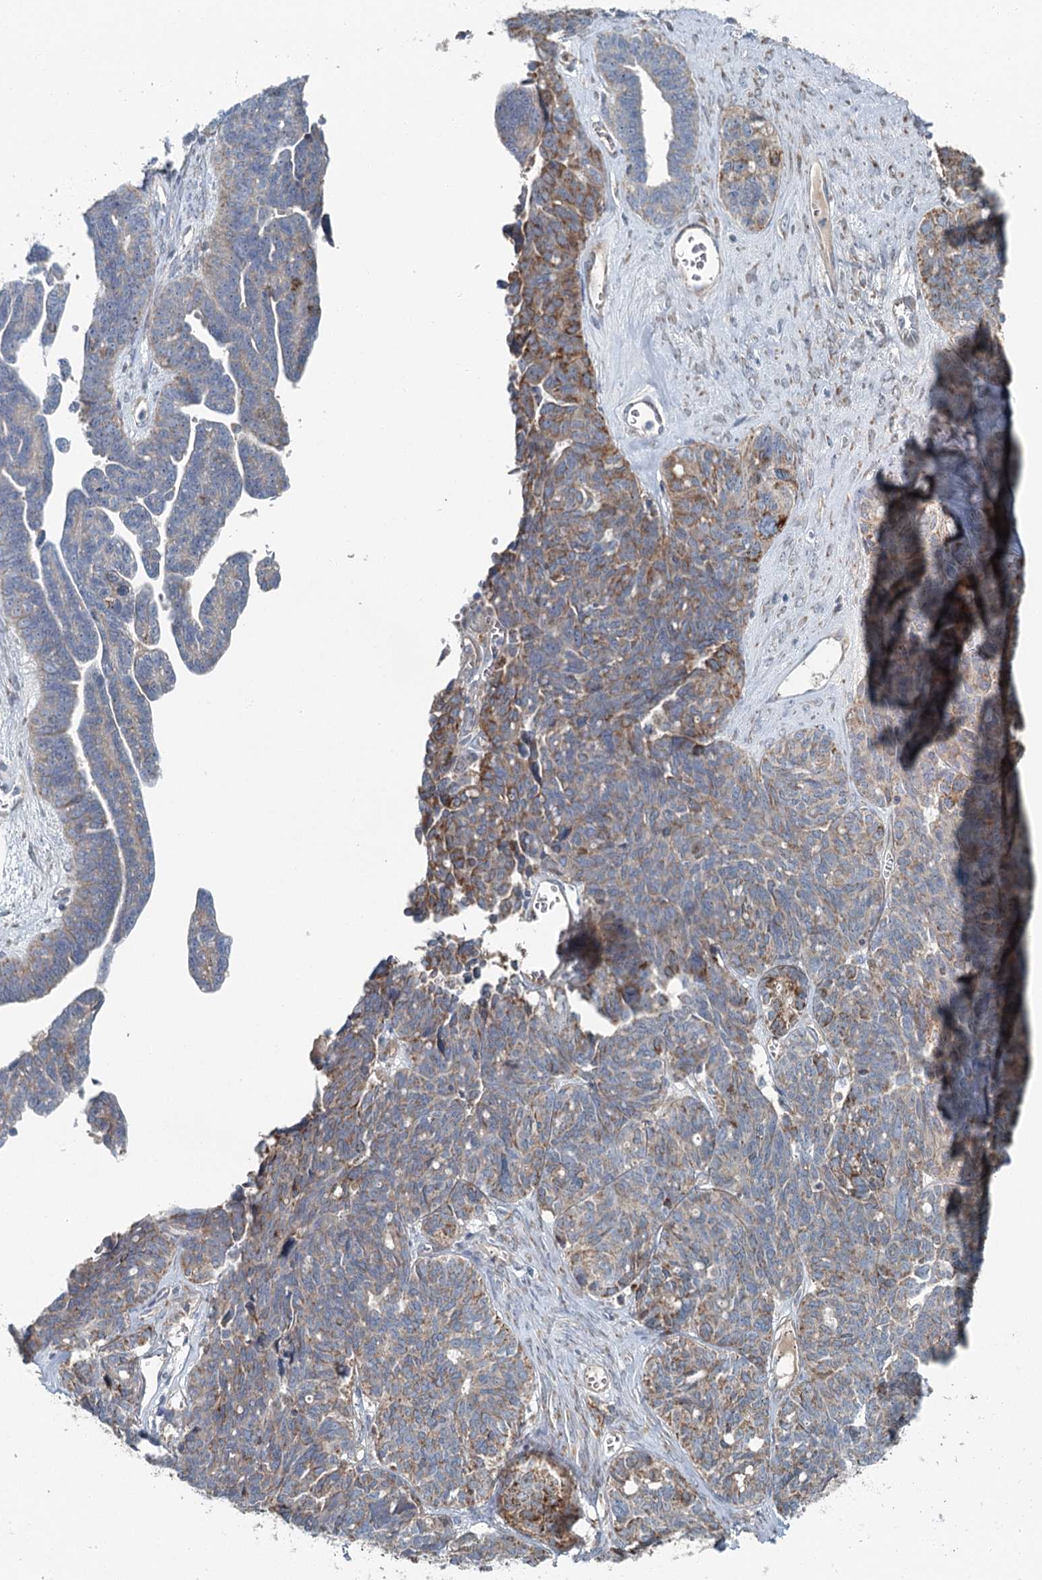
{"staining": {"intensity": "moderate", "quantity": "25%-75%", "location": "cytoplasmic/membranous"}, "tissue": "ovarian cancer", "cell_type": "Tumor cells", "image_type": "cancer", "snomed": [{"axis": "morphology", "description": "Cystadenocarcinoma, serous, NOS"}, {"axis": "topography", "description": "Ovary"}], "caption": "Brown immunohistochemical staining in ovarian serous cystadenocarcinoma shows moderate cytoplasmic/membranous staining in approximately 25%-75% of tumor cells.", "gene": "CHCHD5", "patient": {"sex": "female", "age": 79}}